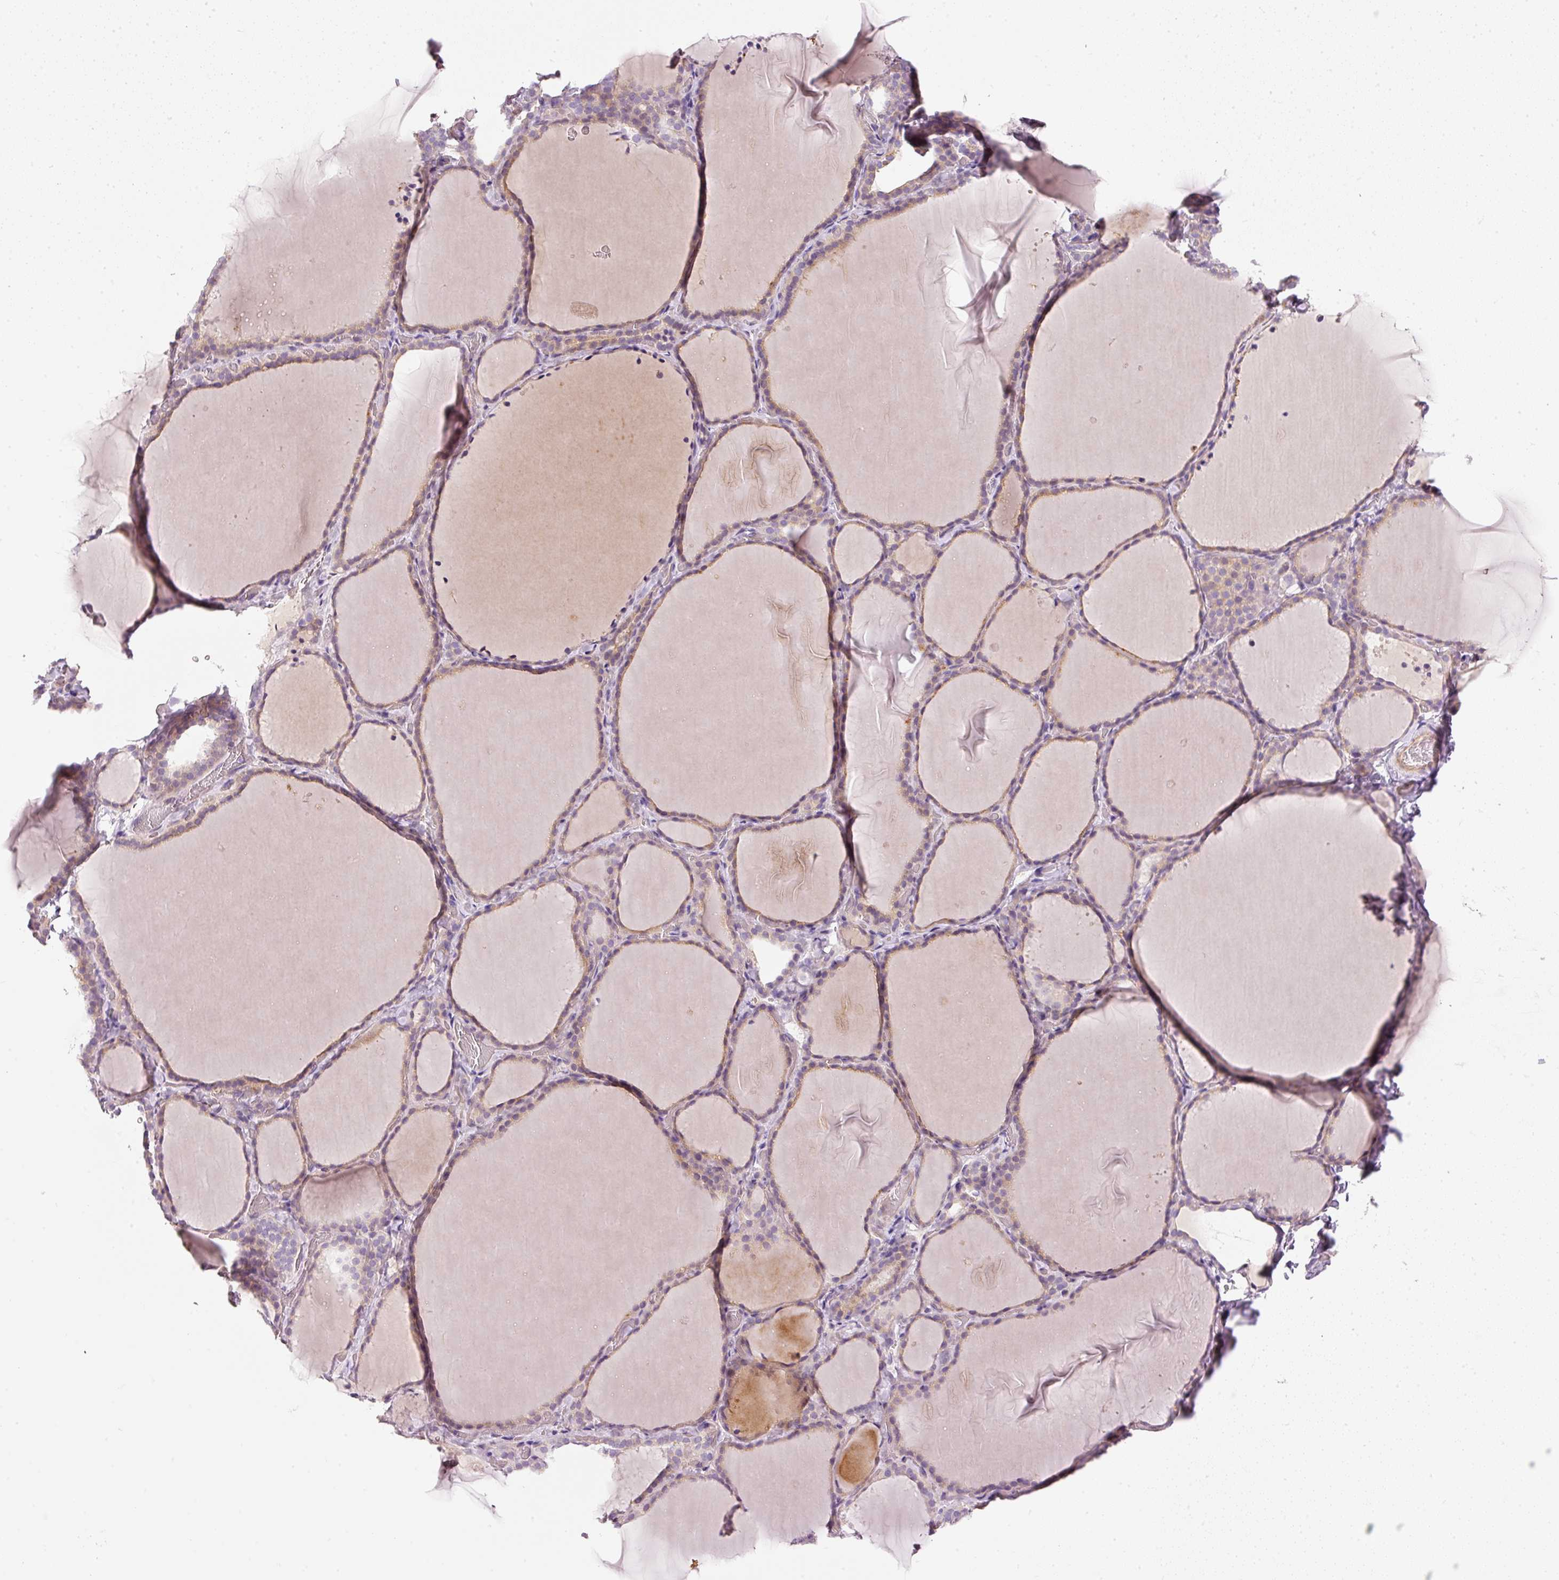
{"staining": {"intensity": "weak", "quantity": "25%-75%", "location": "cytoplasmic/membranous"}, "tissue": "thyroid gland", "cell_type": "Glandular cells", "image_type": "normal", "snomed": [{"axis": "morphology", "description": "Normal tissue, NOS"}, {"axis": "topography", "description": "Thyroid gland"}], "caption": "Brown immunohistochemical staining in unremarkable human thyroid gland demonstrates weak cytoplasmic/membranous positivity in about 25%-75% of glandular cells.", "gene": "OSR2", "patient": {"sex": "female", "age": 22}}